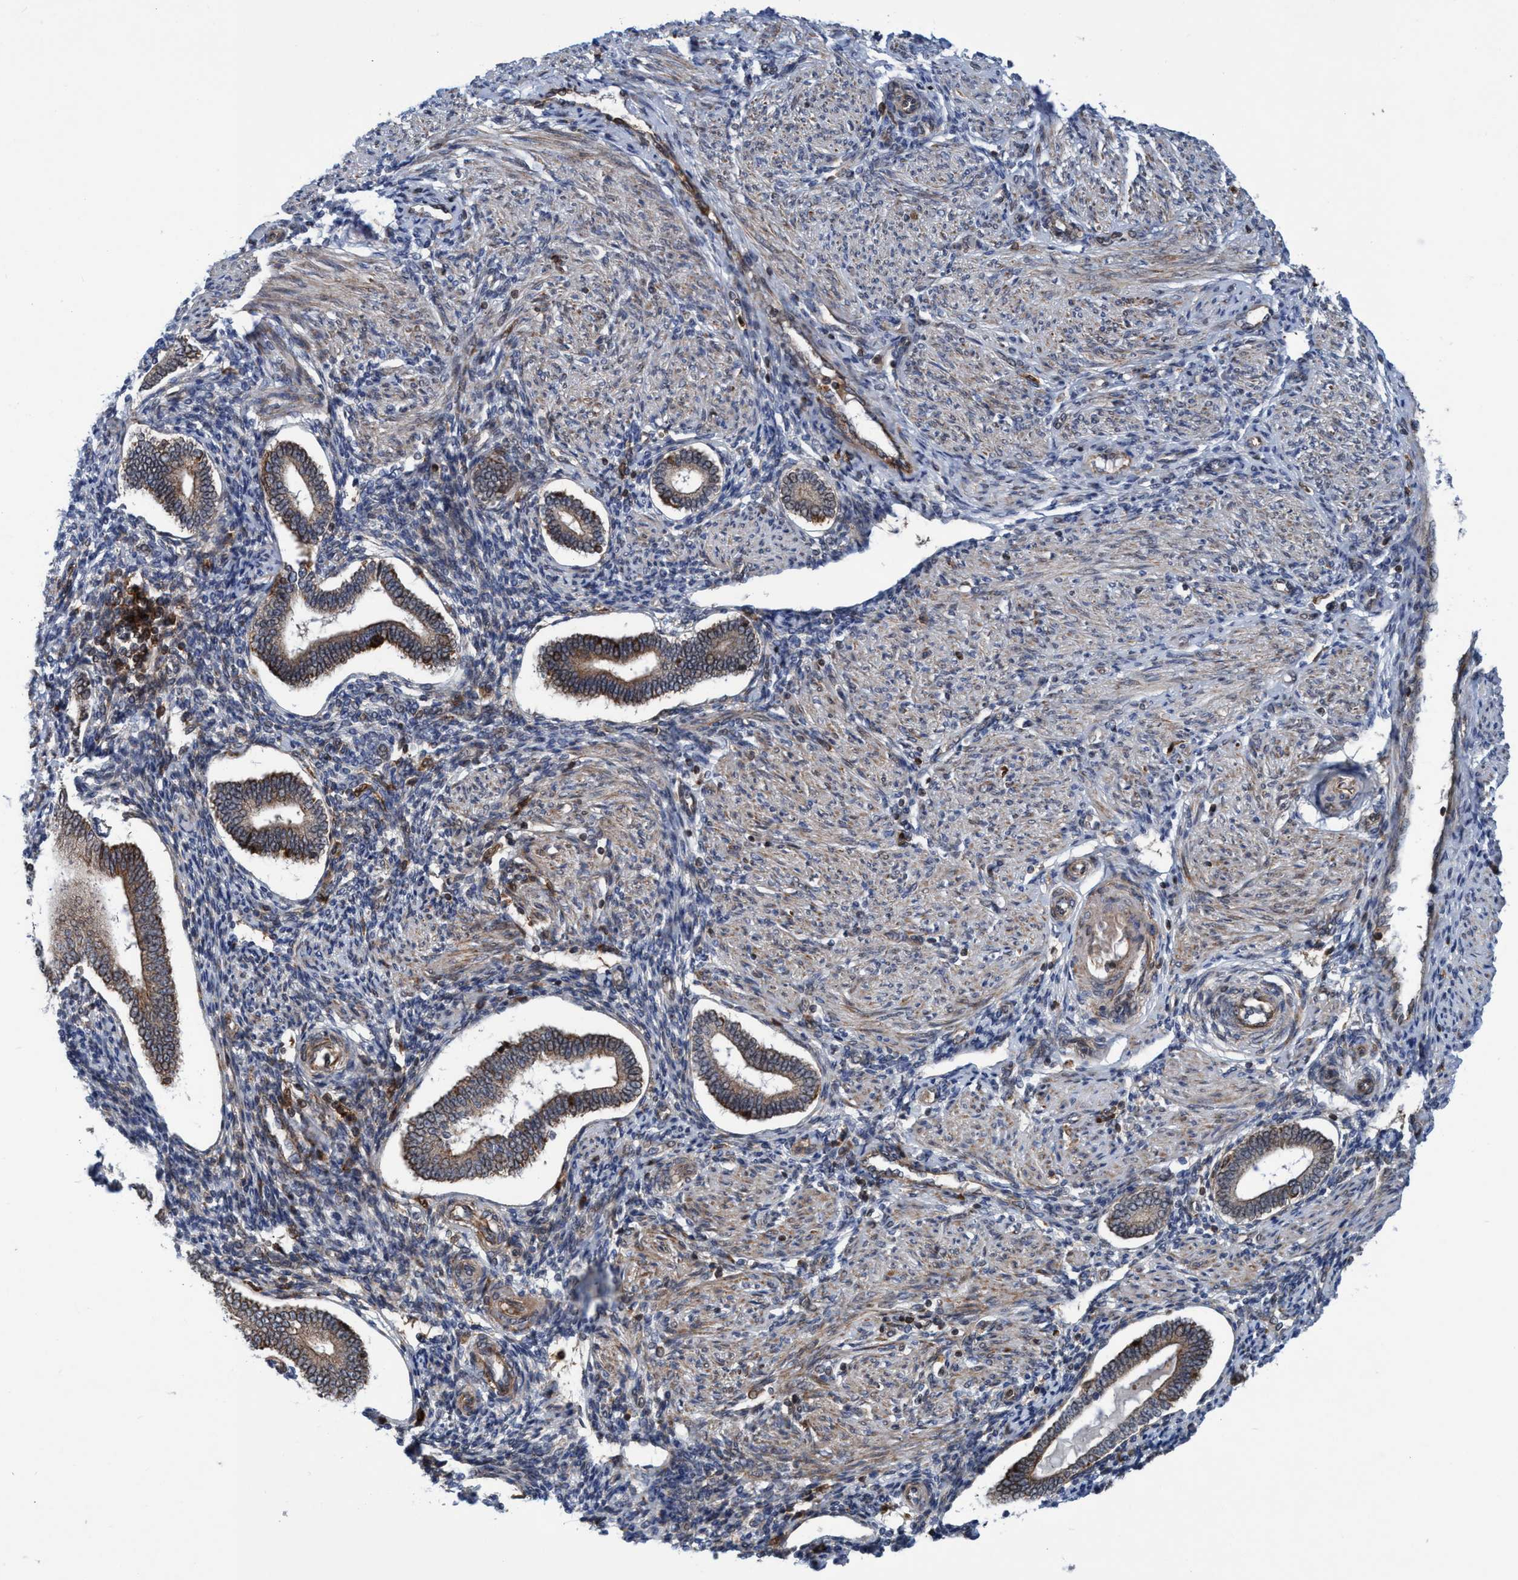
{"staining": {"intensity": "moderate", "quantity": "25%-75%", "location": "cytoplasmic/membranous"}, "tissue": "endometrium", "cell_type": "Cells in endometrial stroma", "image_type": "normal", "snomed": [{"axis": "morphology", "description": "Normal tissue, NOS"}, {"axis": "topography", "description": "Endometrium"}], "caption": "Unremarkable endometrium was stained to show a protein in brown. There is medium levels of moderate cytoplasmic/membranous expression in about 25%-75% of cells in endometrial stroma. Nuclei are stained in blue.", "gene": "SLC16A3", "patient": {"sex": "female", "age": 42}}